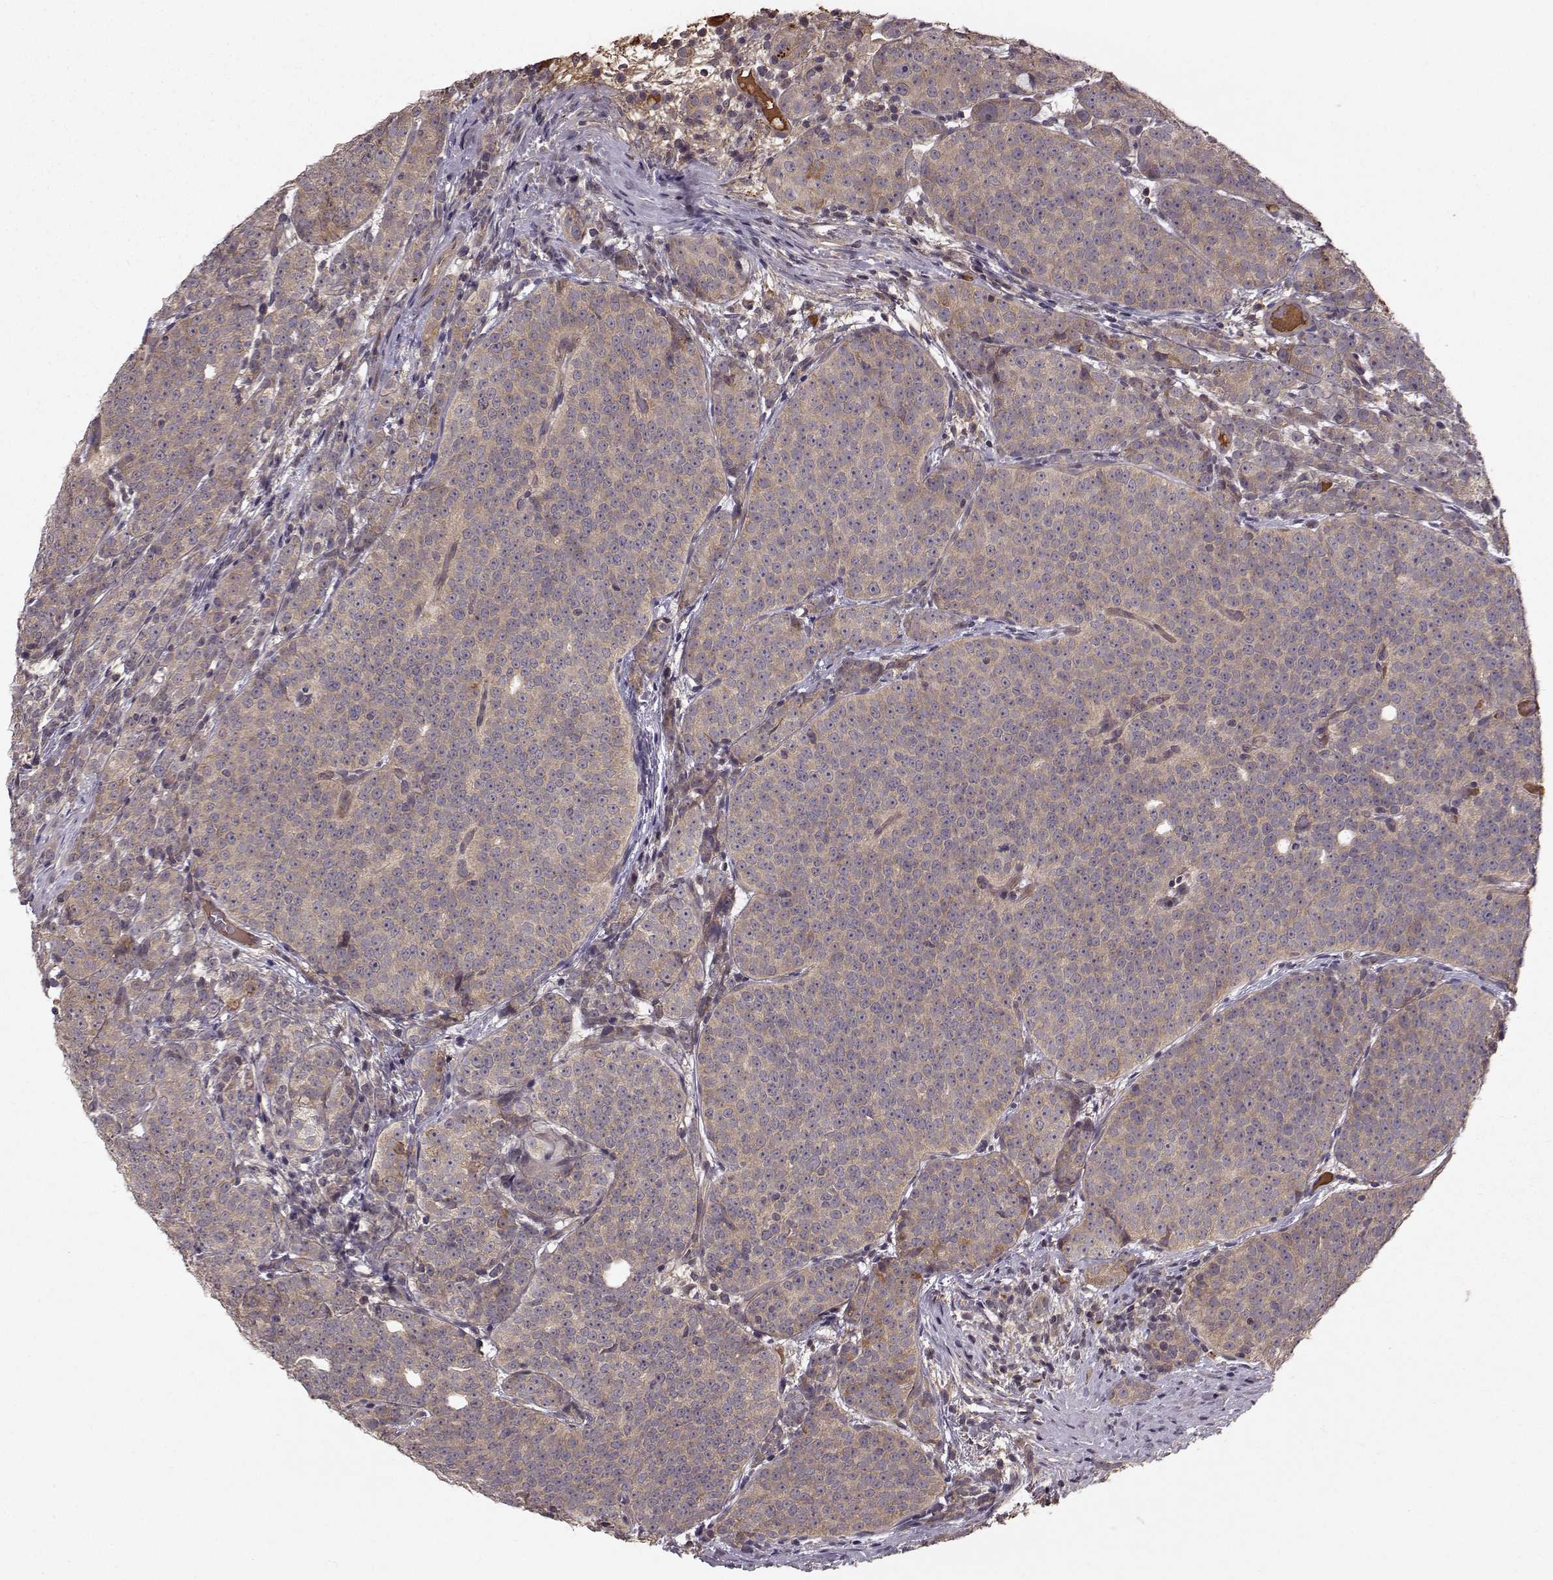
{"staining": {"intensity": "weak", "quantity": ">75%", "location": "cytoplasmic/membranous"}, "tissue": "prostate cancer", "cell_type": "Tumor cells", "image_type": "cancer", "snomed": [{"axis": "morphology", "description": "Adenocarcinoma, High grade"}, {"axis": "topography", "description": "Prostate"}], "caption": "A low amount of weak cytoplasmic/membranous staining is seen in about >75% of tumor cells in prostate cancer tissue.", "gene": "WNT6", "patient": {"sex": "male", "age": 53}}